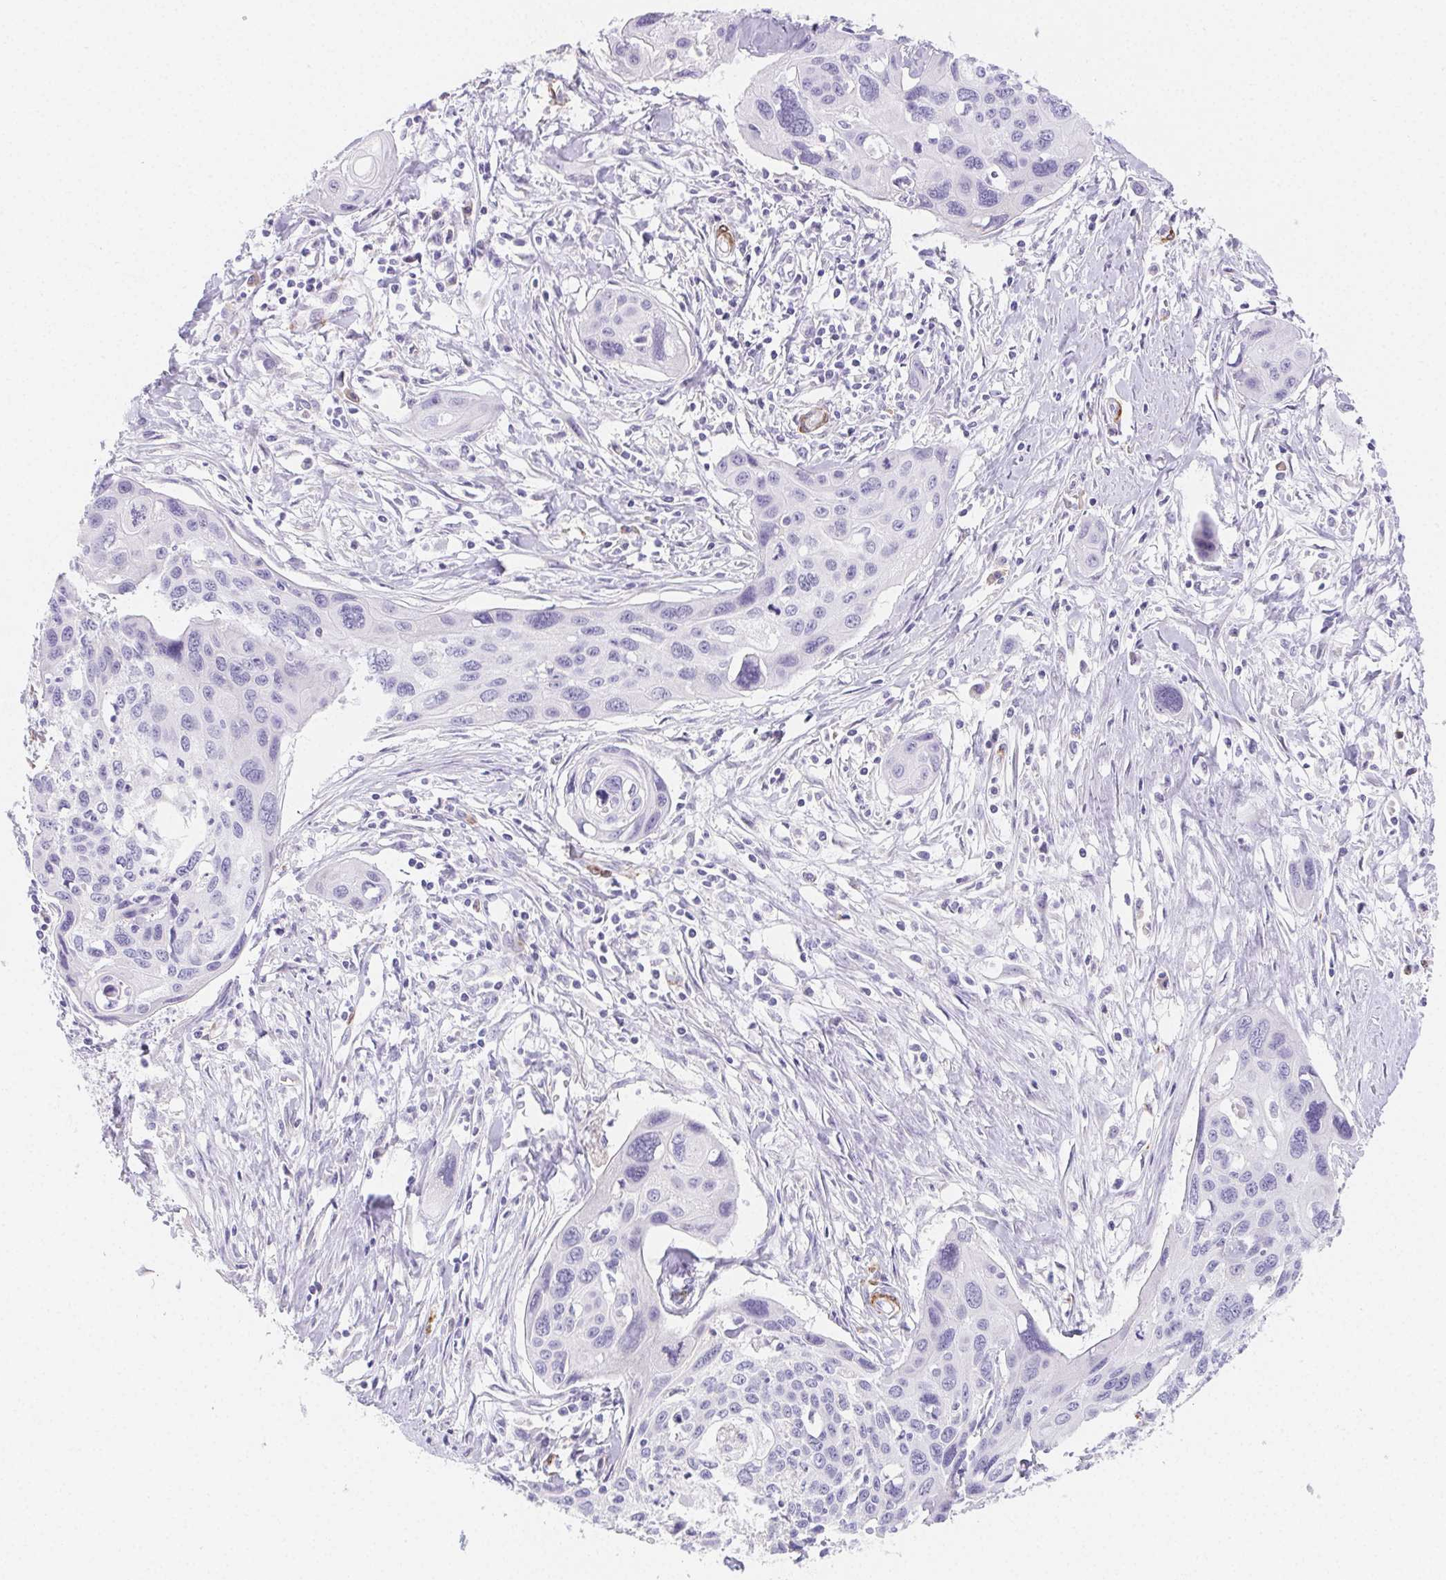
{"staining": {"intensity": "negative", "quantity": "none", "location": "none"}, "tissue": "cervical cancer", "cell_type": "Tumor cells", "image_type": "cancer", "snomed": [{"axis": "morphology", "description": "Squamous cell carcinoma, NOS"}, {"axis": "topography", "description": "Cervix"}], "caption": "IHC of human cervical cancer (squamous cell carcinoma) displays no expression in tumor cells.", "gene": "HRC", "patient": {"sex": "female", "age": 31}}